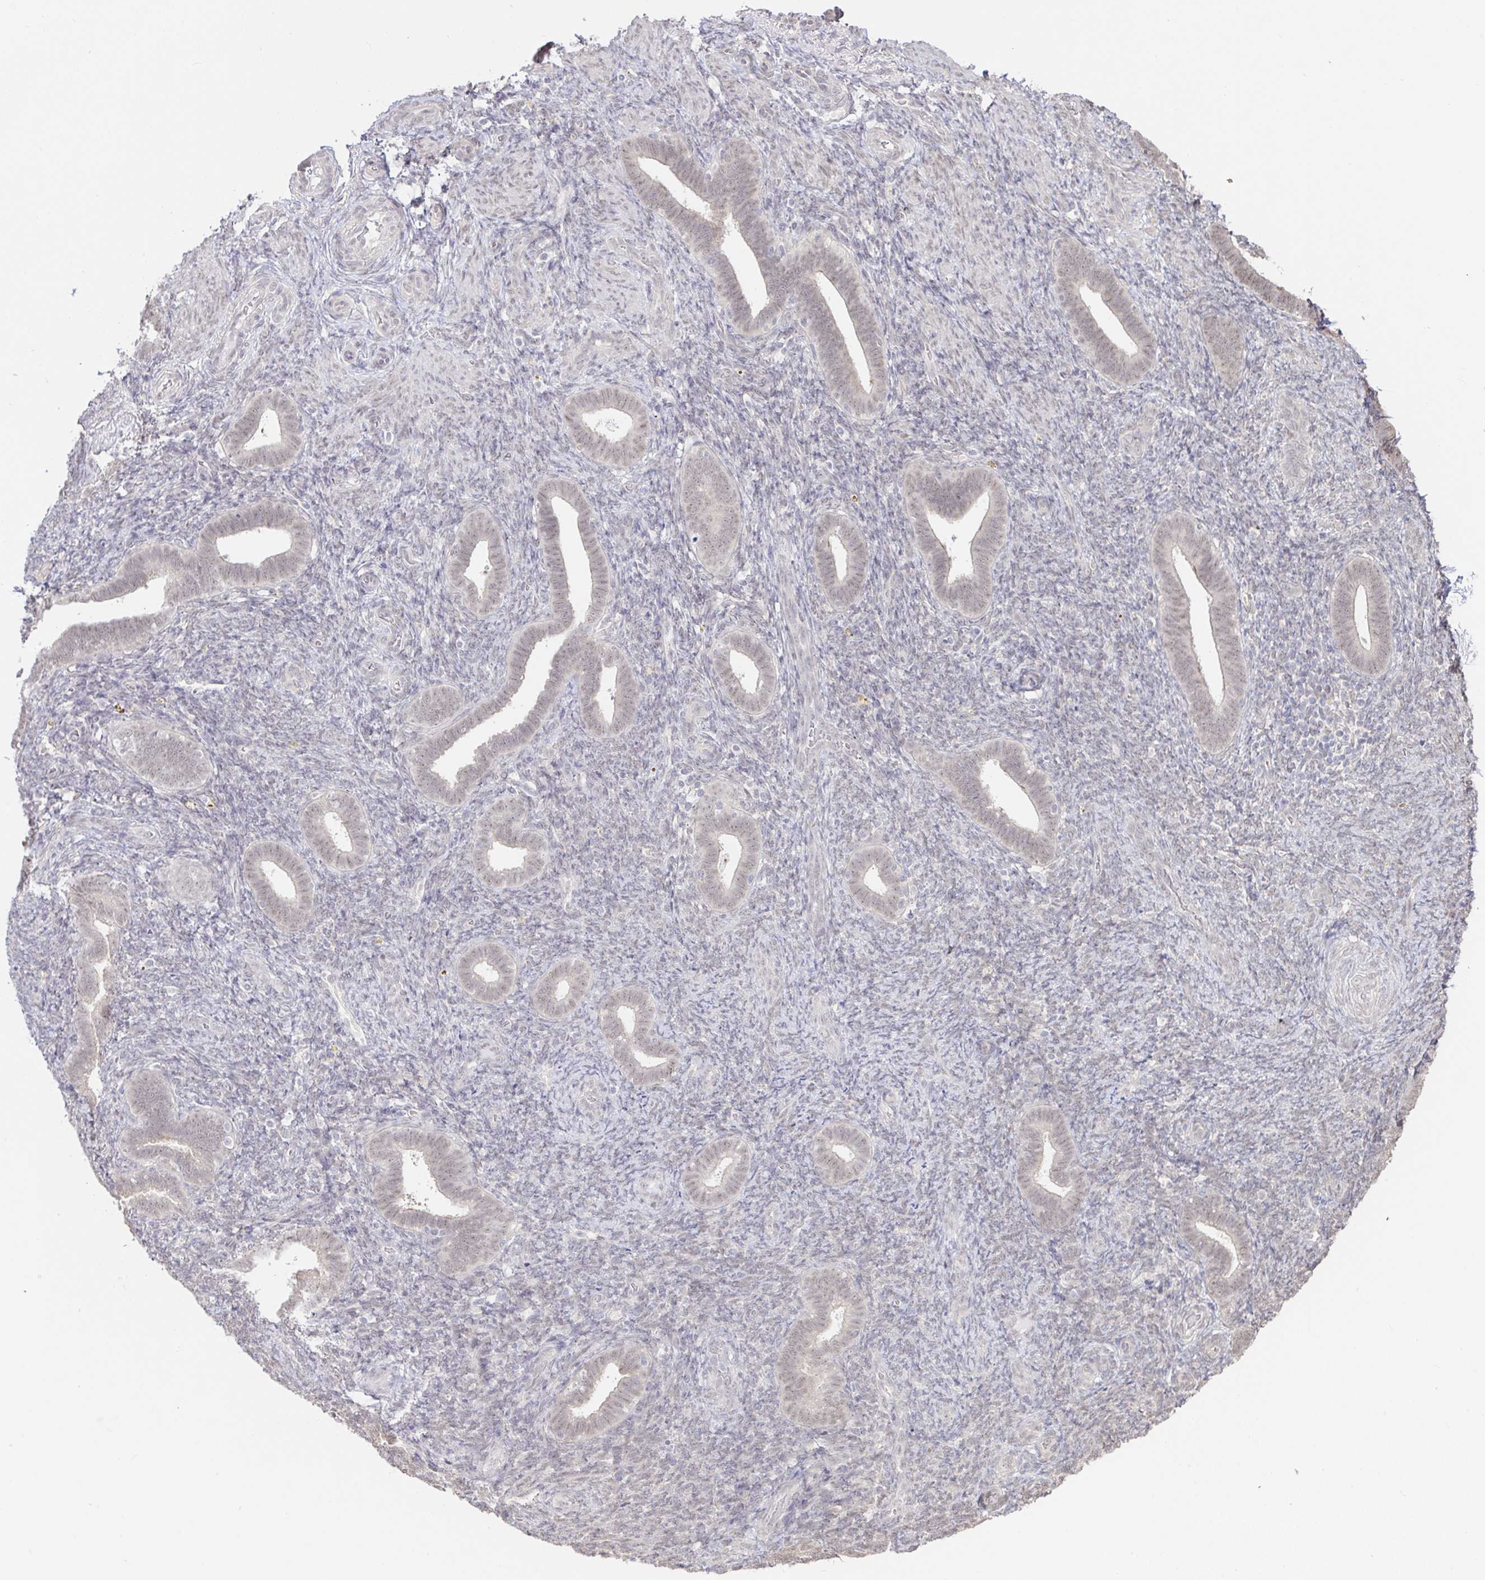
{"staining": {"intensity": "weak", "quantity": "<25%", "location": "nuclear"}, "tissue": "endometrium", "cell_type": "Cells in endometrial stroma", "image_type": "normal", "snomed": [{"axis": "morphology", "description": "Normal tissue, NOS"}, {"axis": "topography", "description": "Endometrium"}], "caption": "Photomicrograph shows no significant protein positivity in cells in endometrial stroma of benign endometrium. Brightfield microscopy of immunohistochemistry (IHC) stained with DAB (brown) and hematoxylin (blue), captured at high magnification.", "gene": "HYPK", "patient": {"sex": "female", "age": 34}}